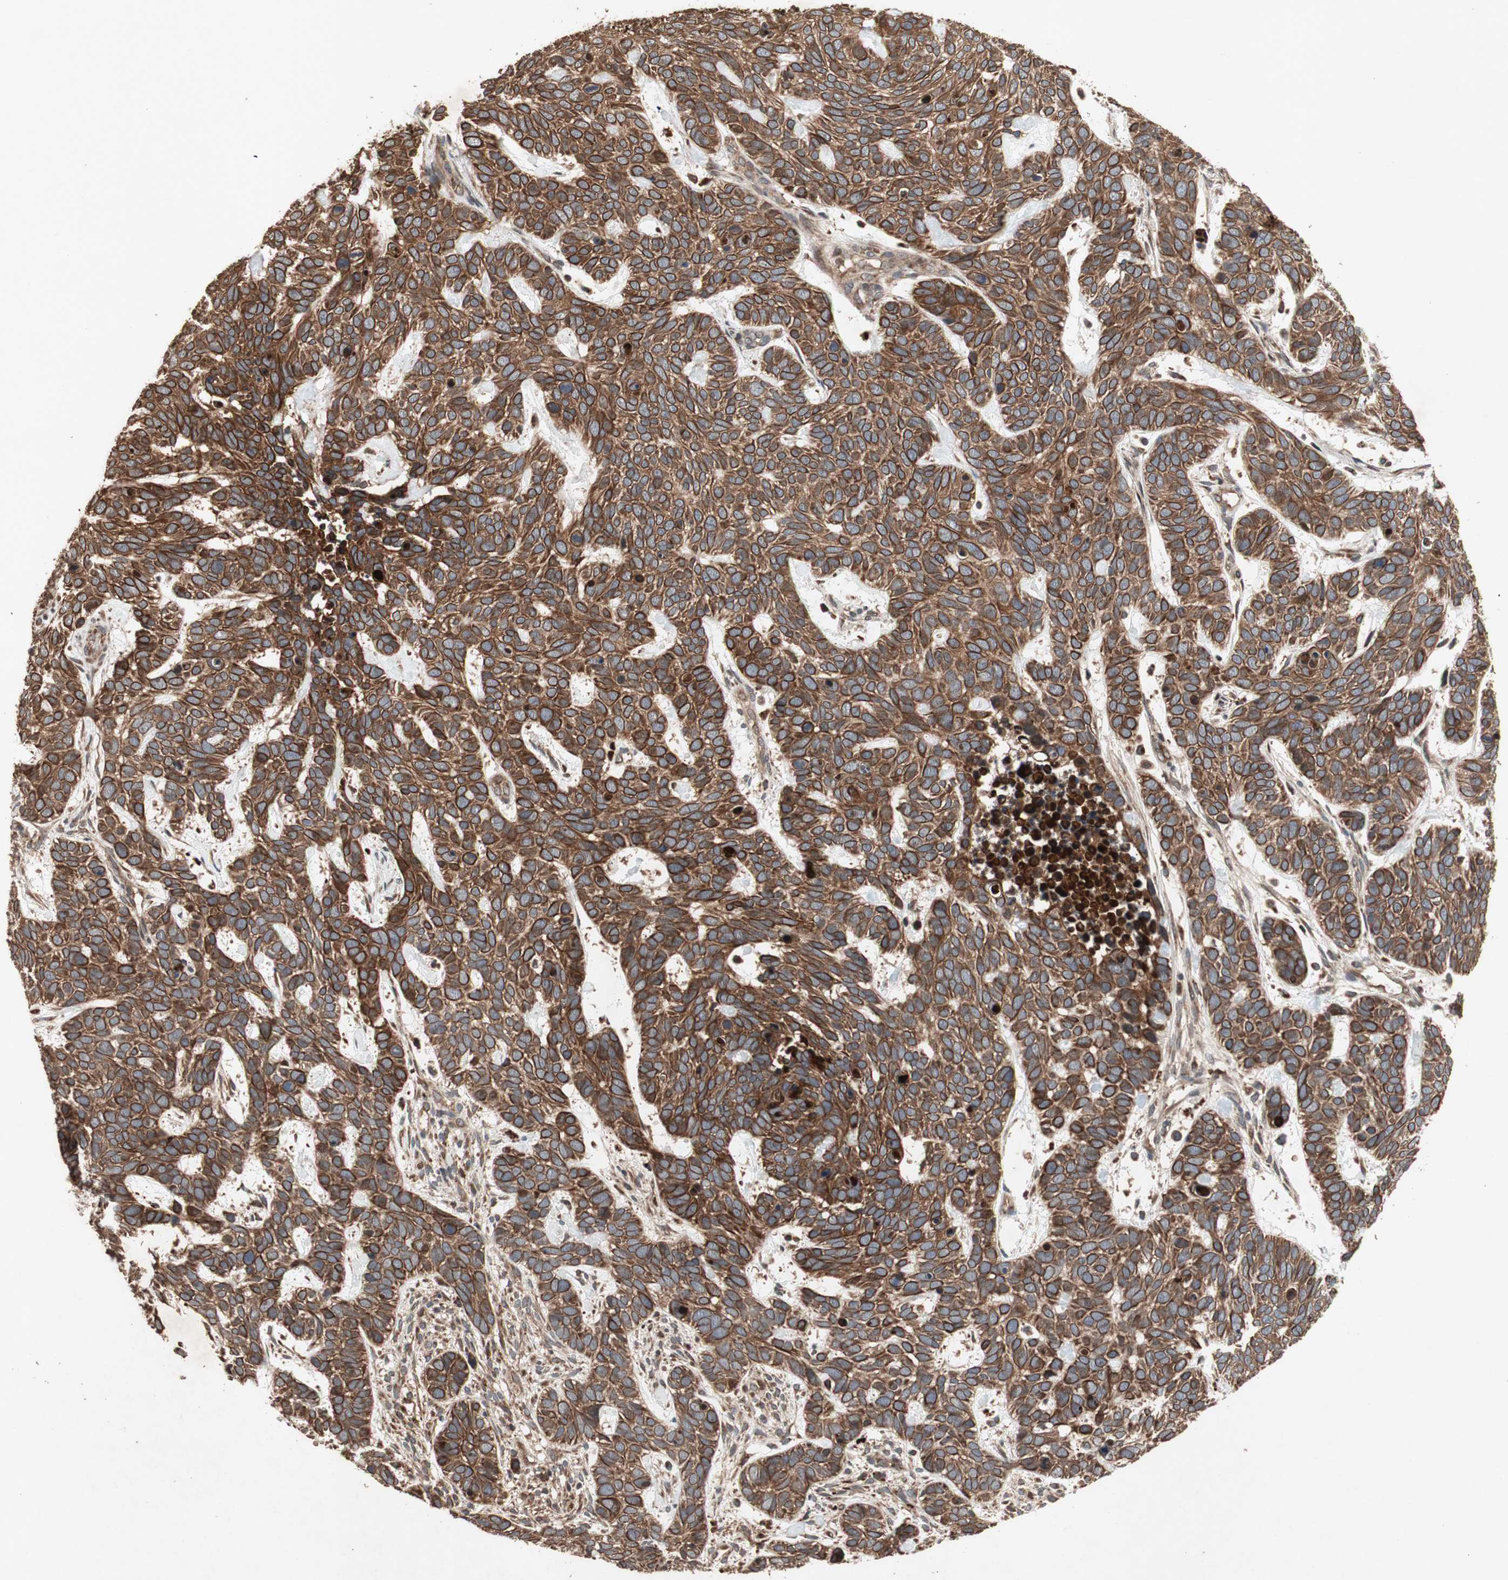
{"staining": {"intensity": "strong", "quantity": ">75%", "location": "cytoplasmic/membranous"}, "tissue": "skin cancer", "cell_type": "Tumor cells", "image_type": "cancer", "snomed": [{"axis": "morphology", "description": "Basal cell carcinoma"}, {"axis": "topography", "description": "Skin"}], "caption": "Tumor cells demonstrate strong cytoplasmic/membranous positivity in about >75% of cells in skin cancer.", "gene": "RAB1A", "patient": {"sex": "male", "age": 87}}